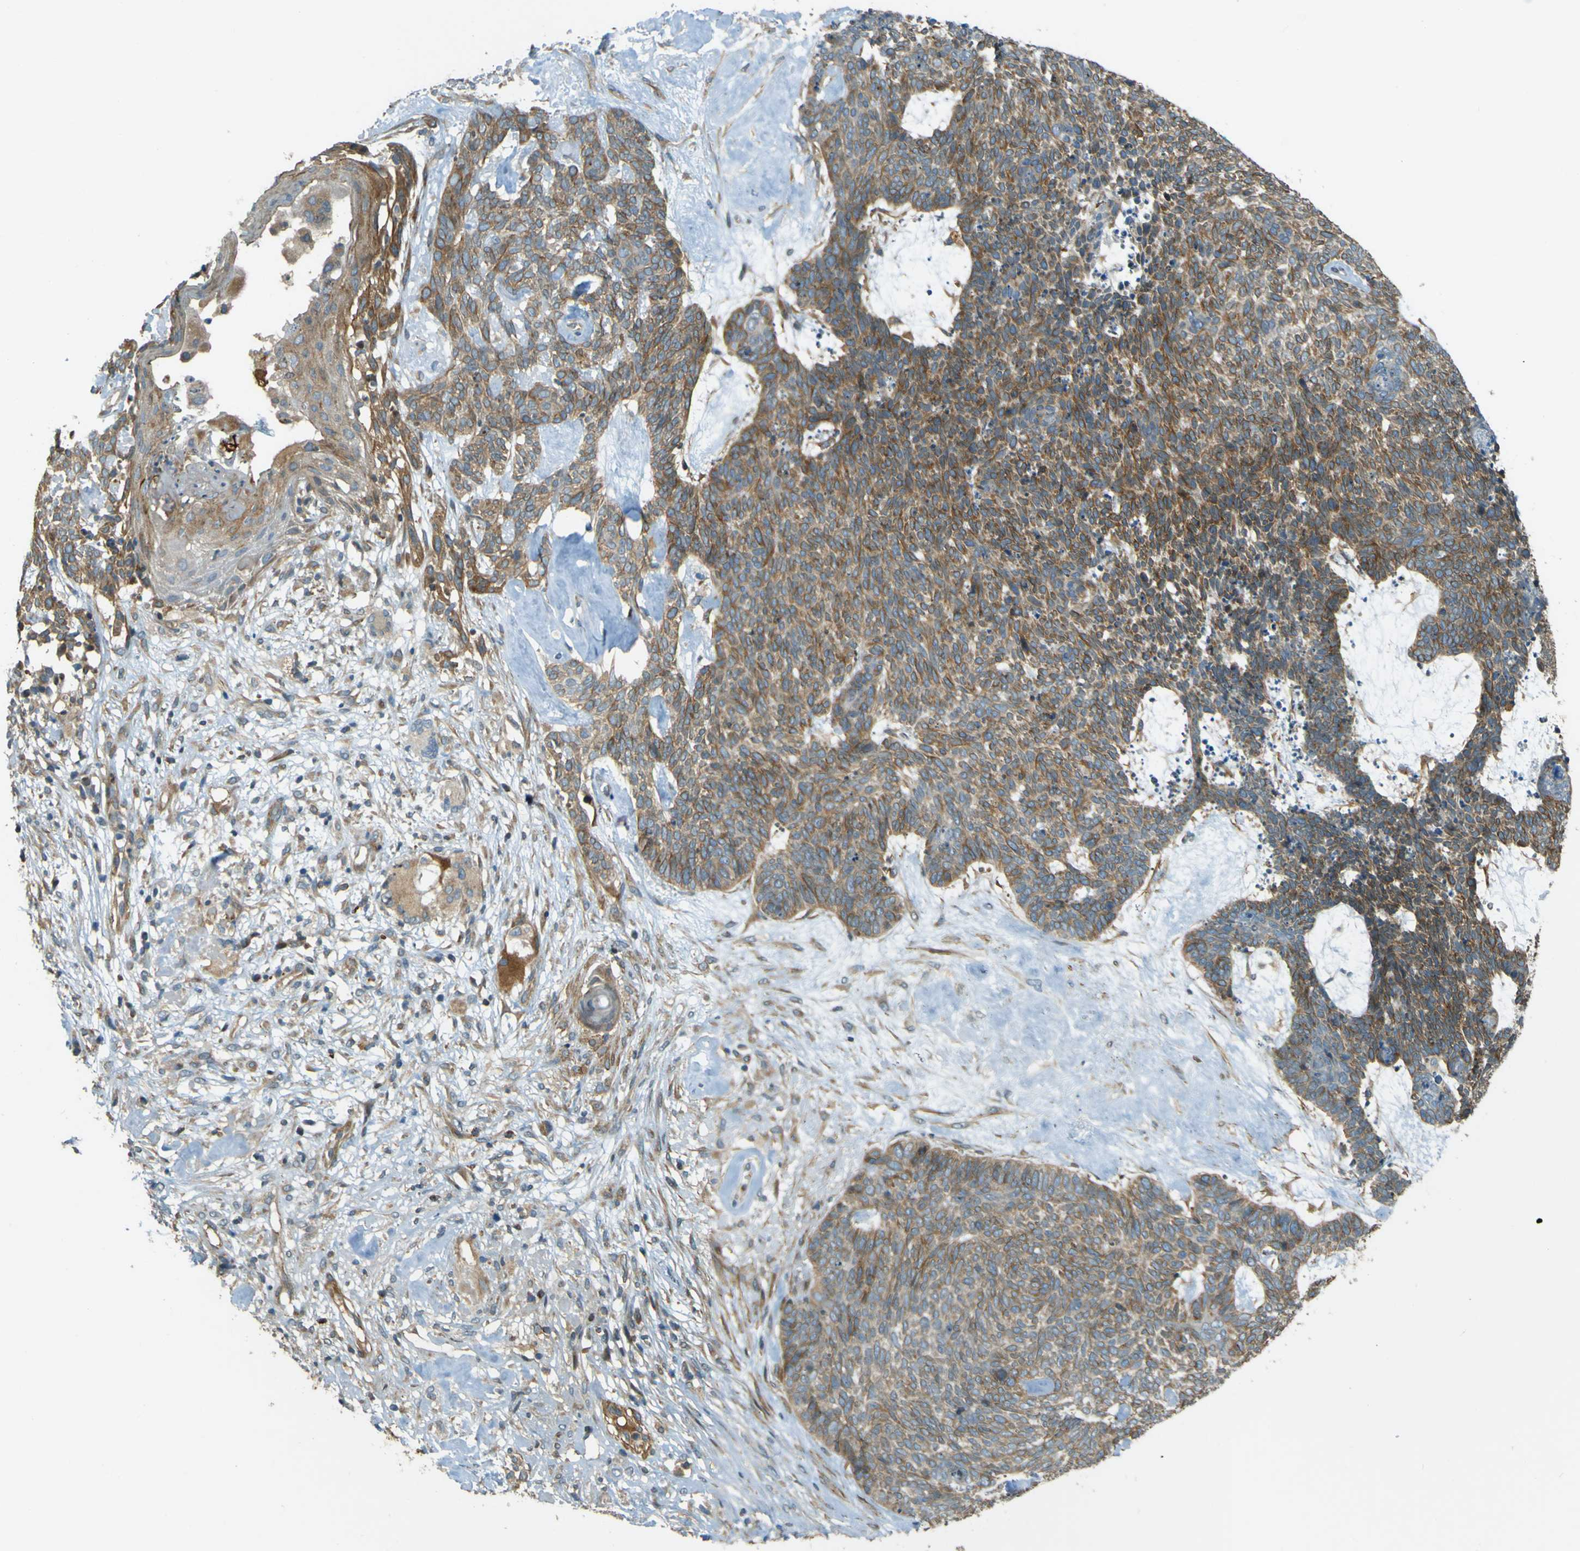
{"staining": {"intensity": "moderate", "quantity": ">75%", "location": "cytoplasmic/membranous"}, "tissue": "skin cancer", "cell_type": "Tumor cells", "image_type": "cancer", "snomed": [{"axis": "morphology", "description": "Basal cell carcinoma"}, {"axis": "topography", "description": "Skin"}], "caption": "Skin cancer (basal cell carcinoma) stained with a brown dye exhibits moderate cytoplasmic/membranous positive expression in about >75% of tumor cells.", "gene": "LPCAT1", "patient": {"sex": "female", "age": 84}}